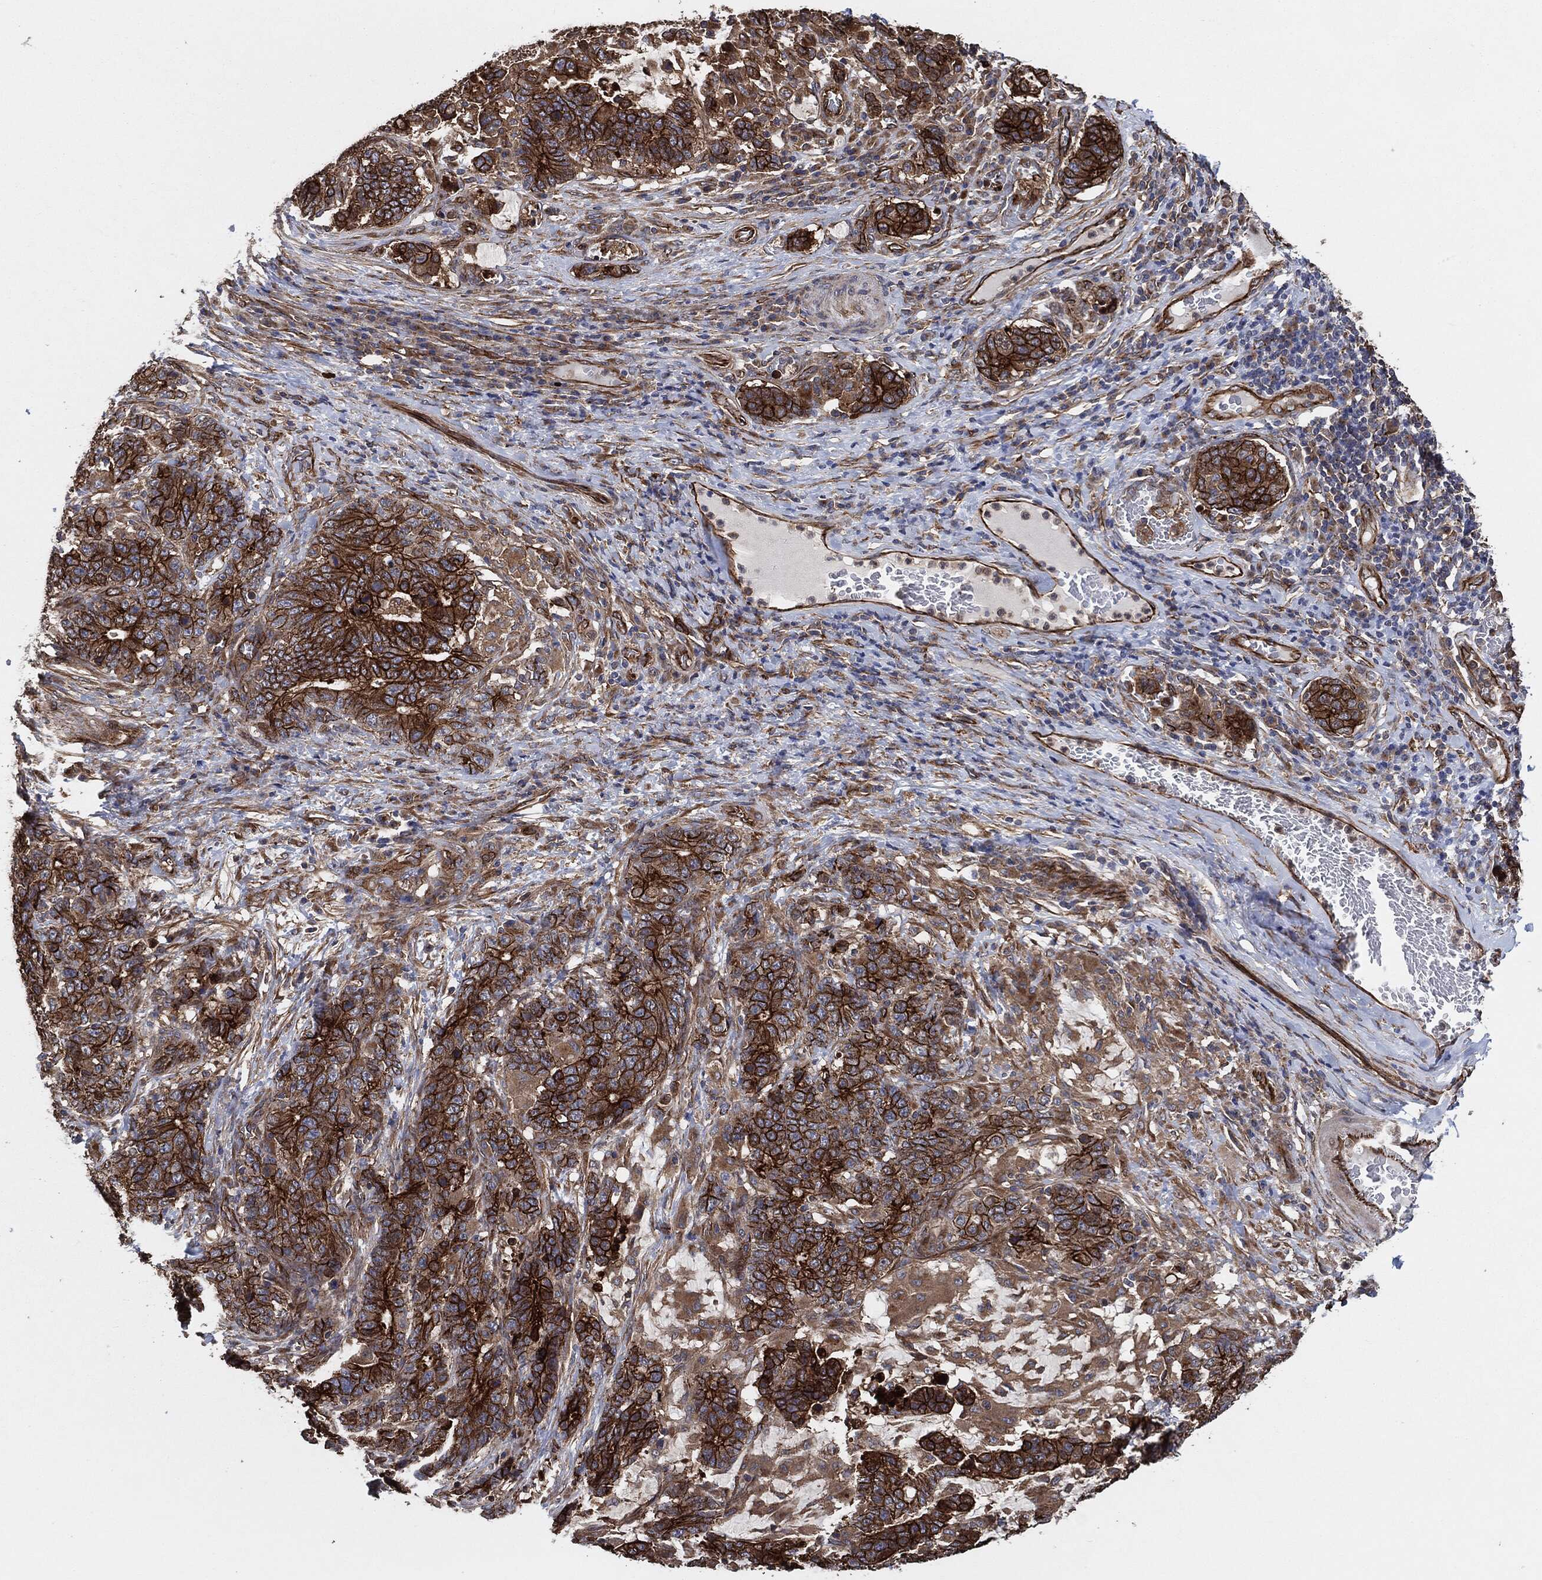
{"staining": {"intensity": "strong", "quantity": ">75%", "location": "cytoplasmic/membranous"}, "tissue": "stomach cancer", "cell_type": "Tumor cells", "image_type": "cancer", "snomed": [{"axis": "morphology", "description": "Normal tissue, NOS"}, {"axis": "morphology", "description": "Adenocarcinoma, NOS"}, {"axis": "topography", "description": "Stomach"}], "caption": "Tumor cells show high levels of strong cytoplasmic/membranous positivity in approximately >75% of cells in stomach adenocarcinoma.", "gene": "CTNNA1", "patient": {"sex": "female", "age": 64}}